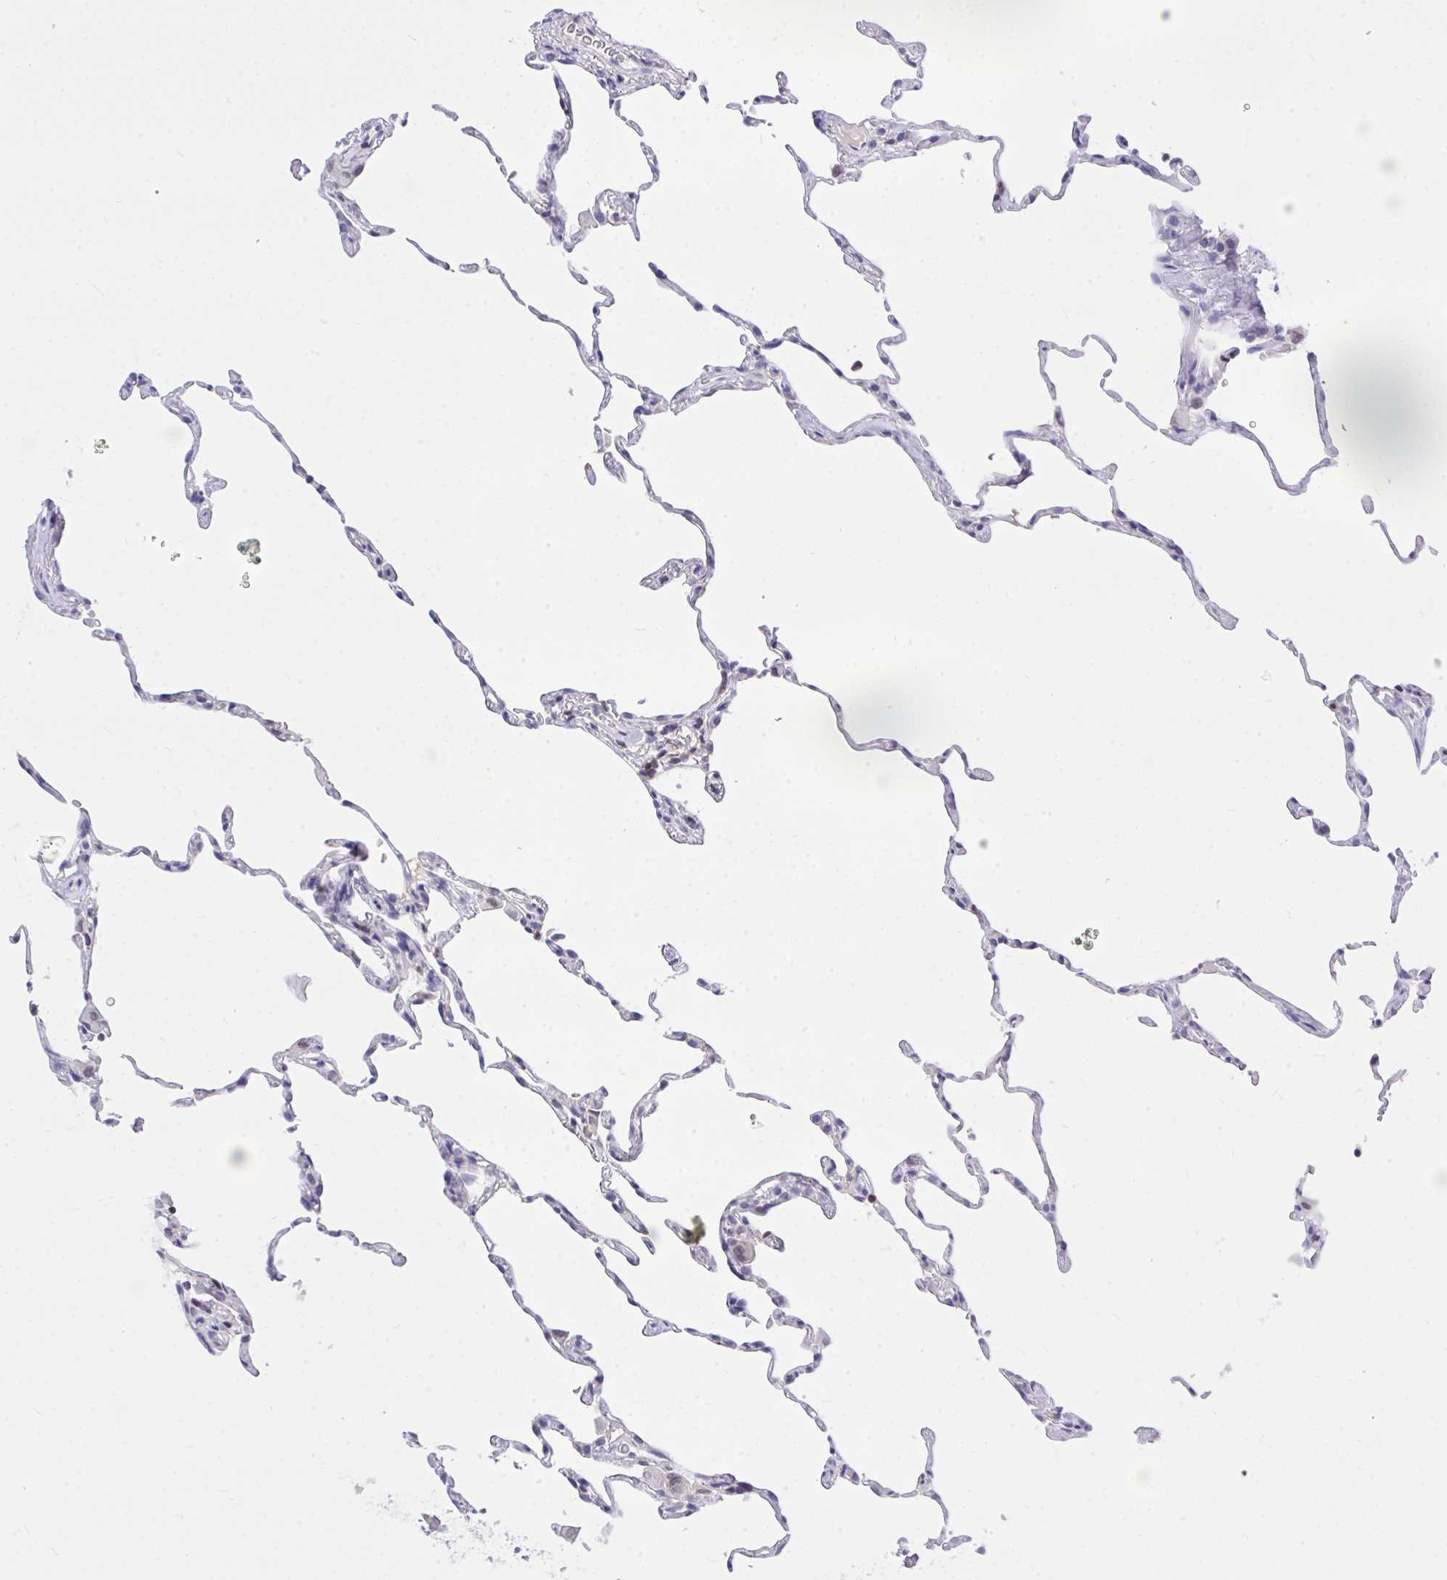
{"staining": {"intensity": "negative", "quantity": "none", "location": "none"}, "tissue": "lung", "cell_type": "Alveolar cells", "image_type": "normal", "snomed": [{"axis": "morphology", "description": "Normal tissue, NOS"}, {"axis": "topography", "description": "Lung"}], "caption": "Immunohistochemistry (IHC) of benign human lung exhibits no positivity in alveolar cells.", "gene": "CXCL8", "patient": {"sex": "female", "age": 57}}